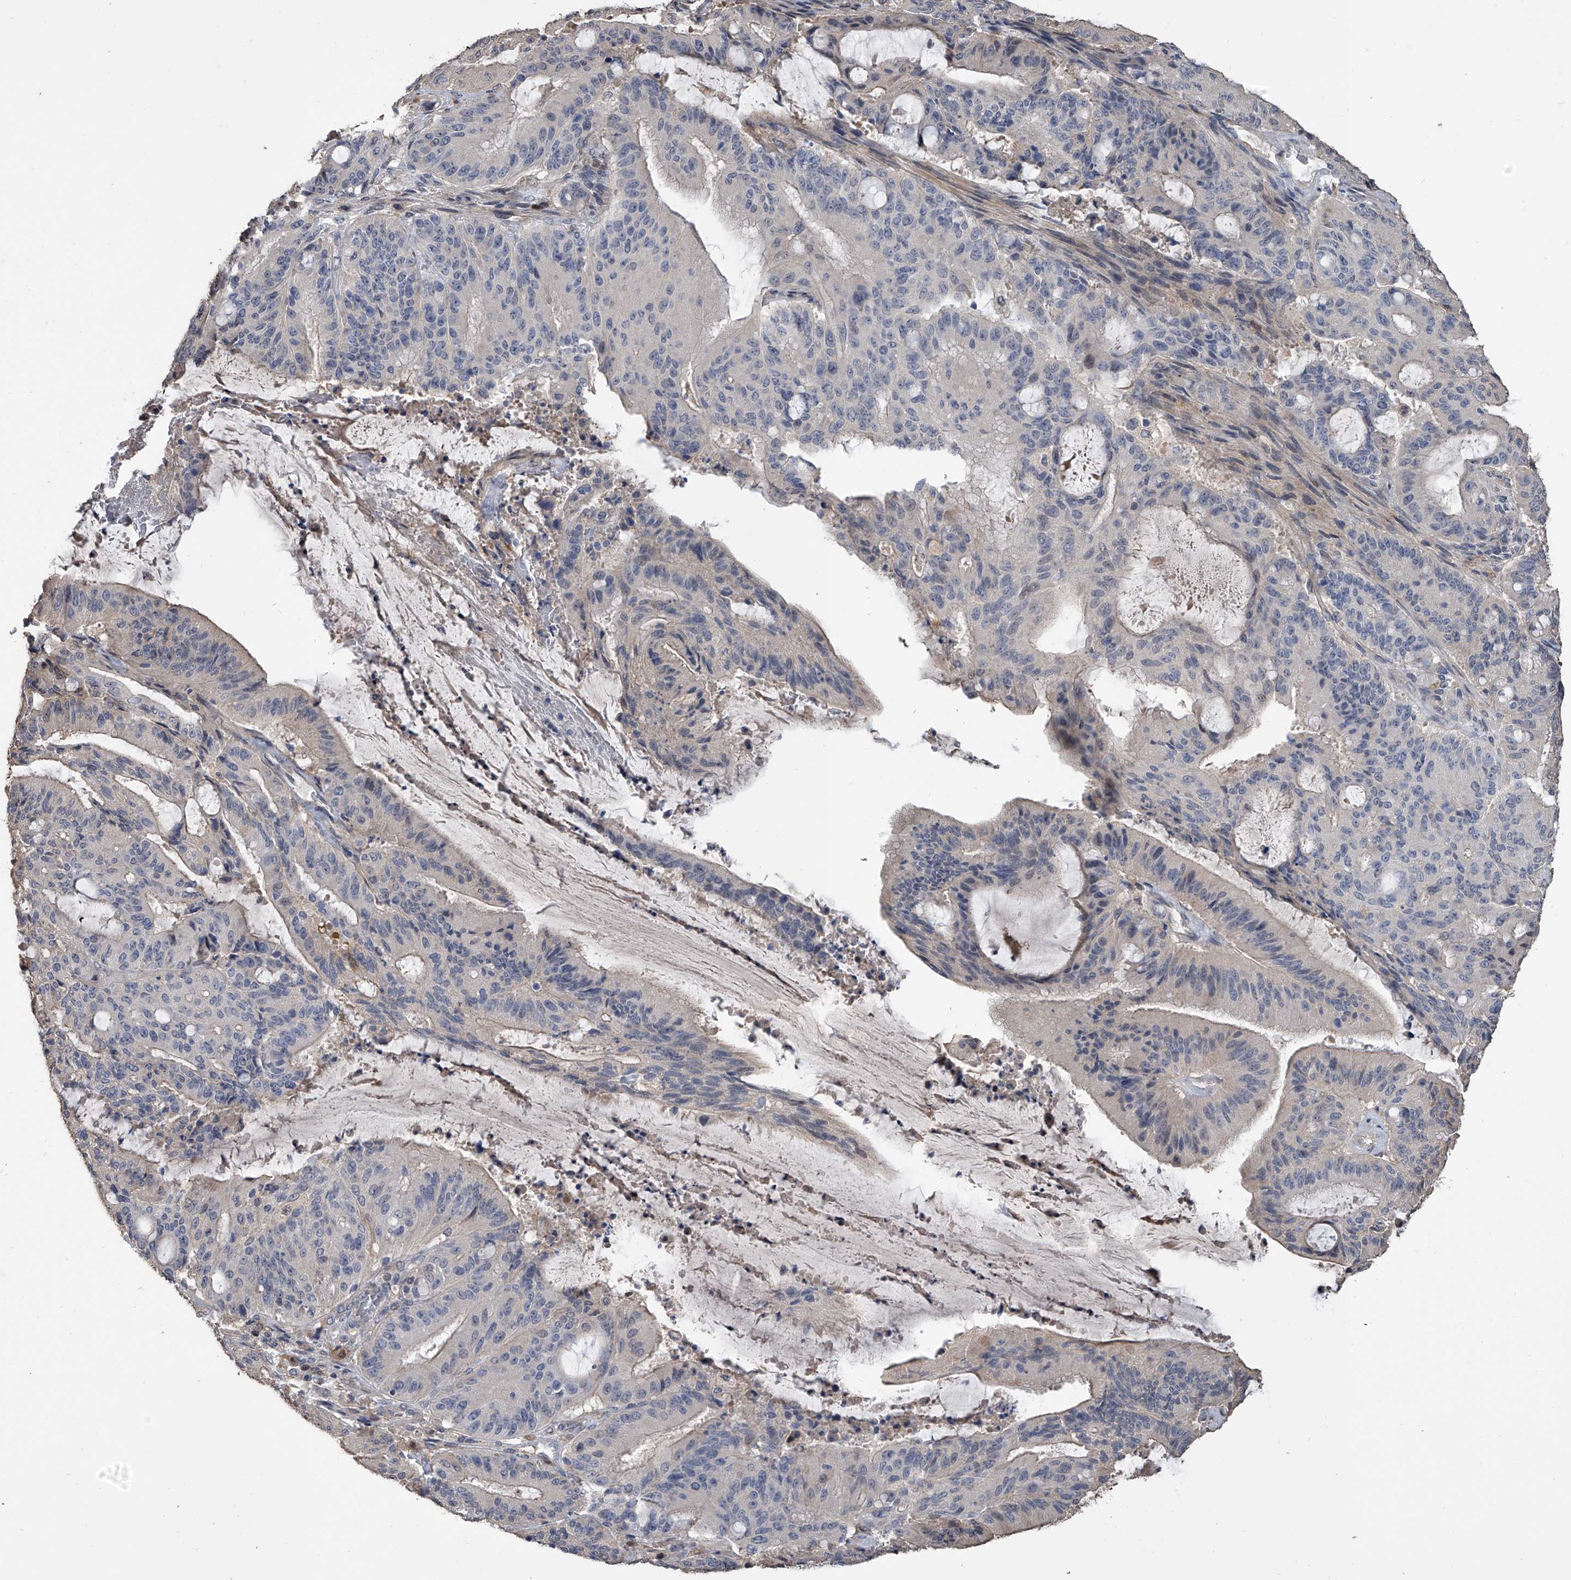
{"staining": {"intensity": "negative", "quantity": "none", "location": "none"}, "tissue": "liver cancer", "cell_type": "Tumor cells", "image_type": "cancer", "snomed": [{"axis": "morphology", "description": "Normal tissue, NOS"}, {"axis": "morphology", "description": "Cholangiocarcinoma"}, {"axis": "topography", "description": "Liver"}, {"axis": "topography", "description": "Peripheral nerve tissue"}], "caption": "The image exhibits no significant positivity in tumor cells of liver cancer. (DAB (3,3'-diaminobenzidine) immunohistochemistry (IHC) visualized using brightfield microscopy, high magnification).", "gene": "DOCK9", "patient": {"sex": "female", "age": 73}}